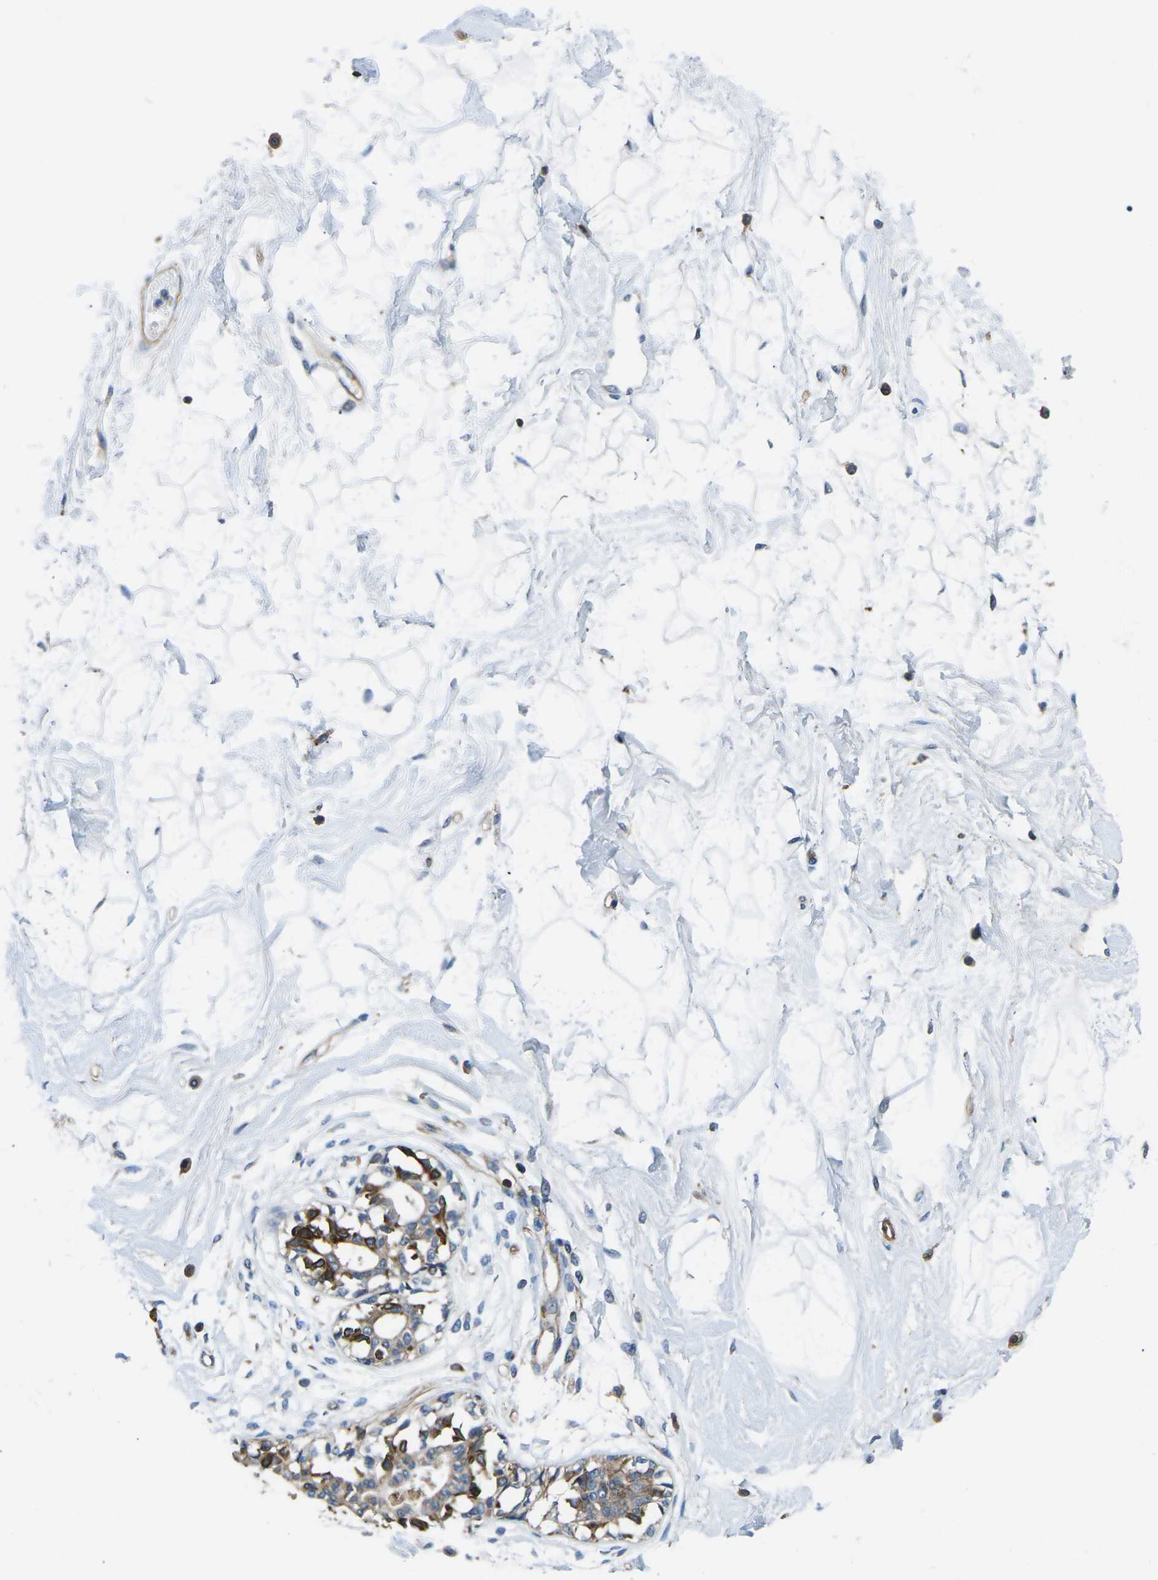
{"staining": {"intensity": "negative", "quantity": "none", "location": "none"}, "tissue": "breast", "cell_type": "Adipocytes", "image_type": "normal", "snomed": [{"axis": "morphology", "description": "Normal tissue, NOS"}, {"axis": "topography", "description": "Breast"}], "caption": "The histopathology image exhibits no significant positivity in adipocytes of breast. (IHC, brightfield microscopy, high magnification).", "gene": "KCNJ15", "patient": {"sex": "female", "age": 45}}